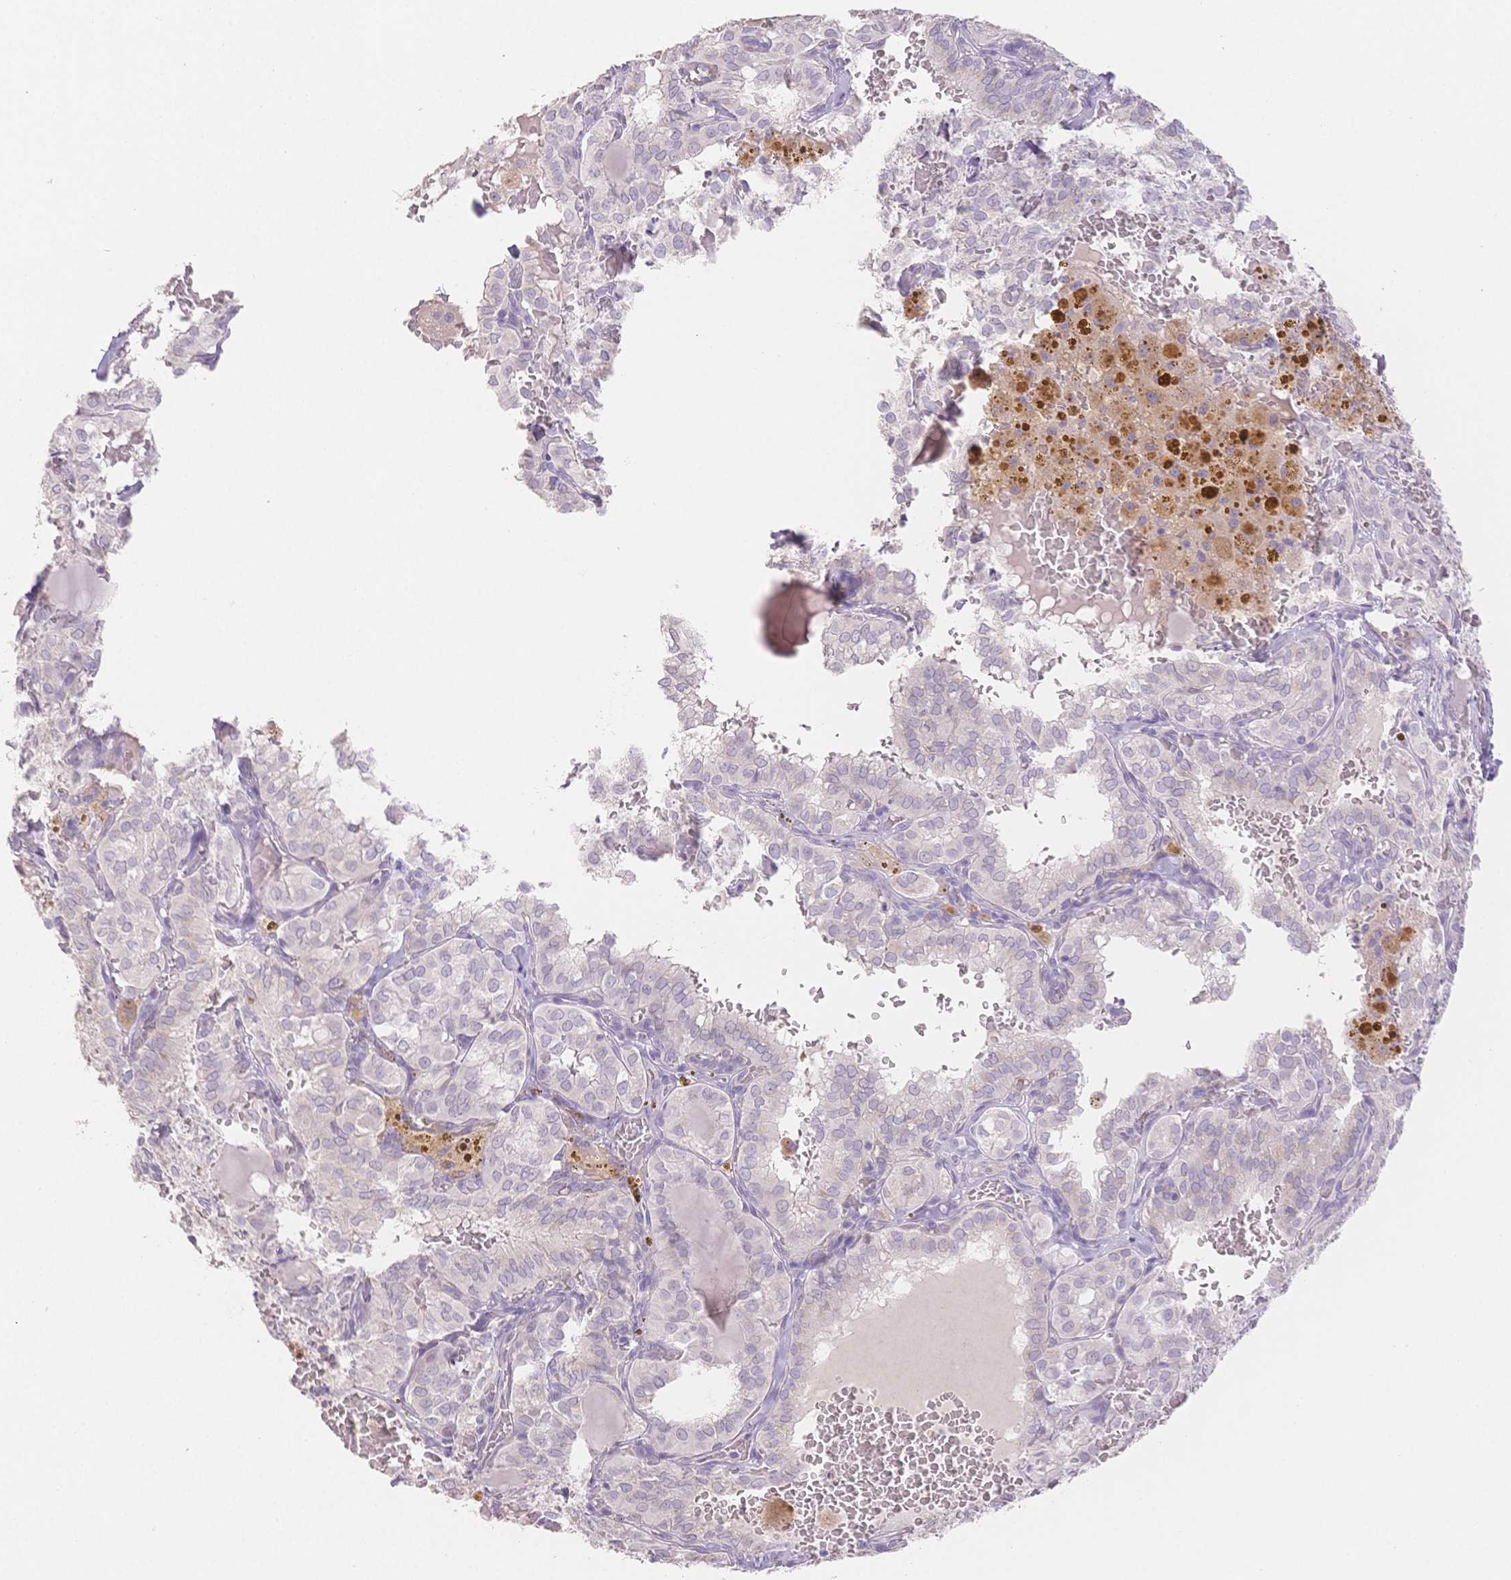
{"staining": {"intensity": "negative", "quantity": "none", "location": "none"}, "tissue": "thyroid cancer", "cell_type": "Tumor cells", "image_type": "cancer", "snomed": [{"axis": "morphology", "description": "Papillary adenocarcinoma, NOS"}, {"axis": "topography", "description": "Thyroid gland"}], "caption": "This is a photomicrograph of immunohistochemistry (IHC) staining of papillary adenocarcinoma (thyroid), which shows no staining in tumor cells.", "gene": "SUV39H2", "patient": {"sex": "male", "age": 20}}